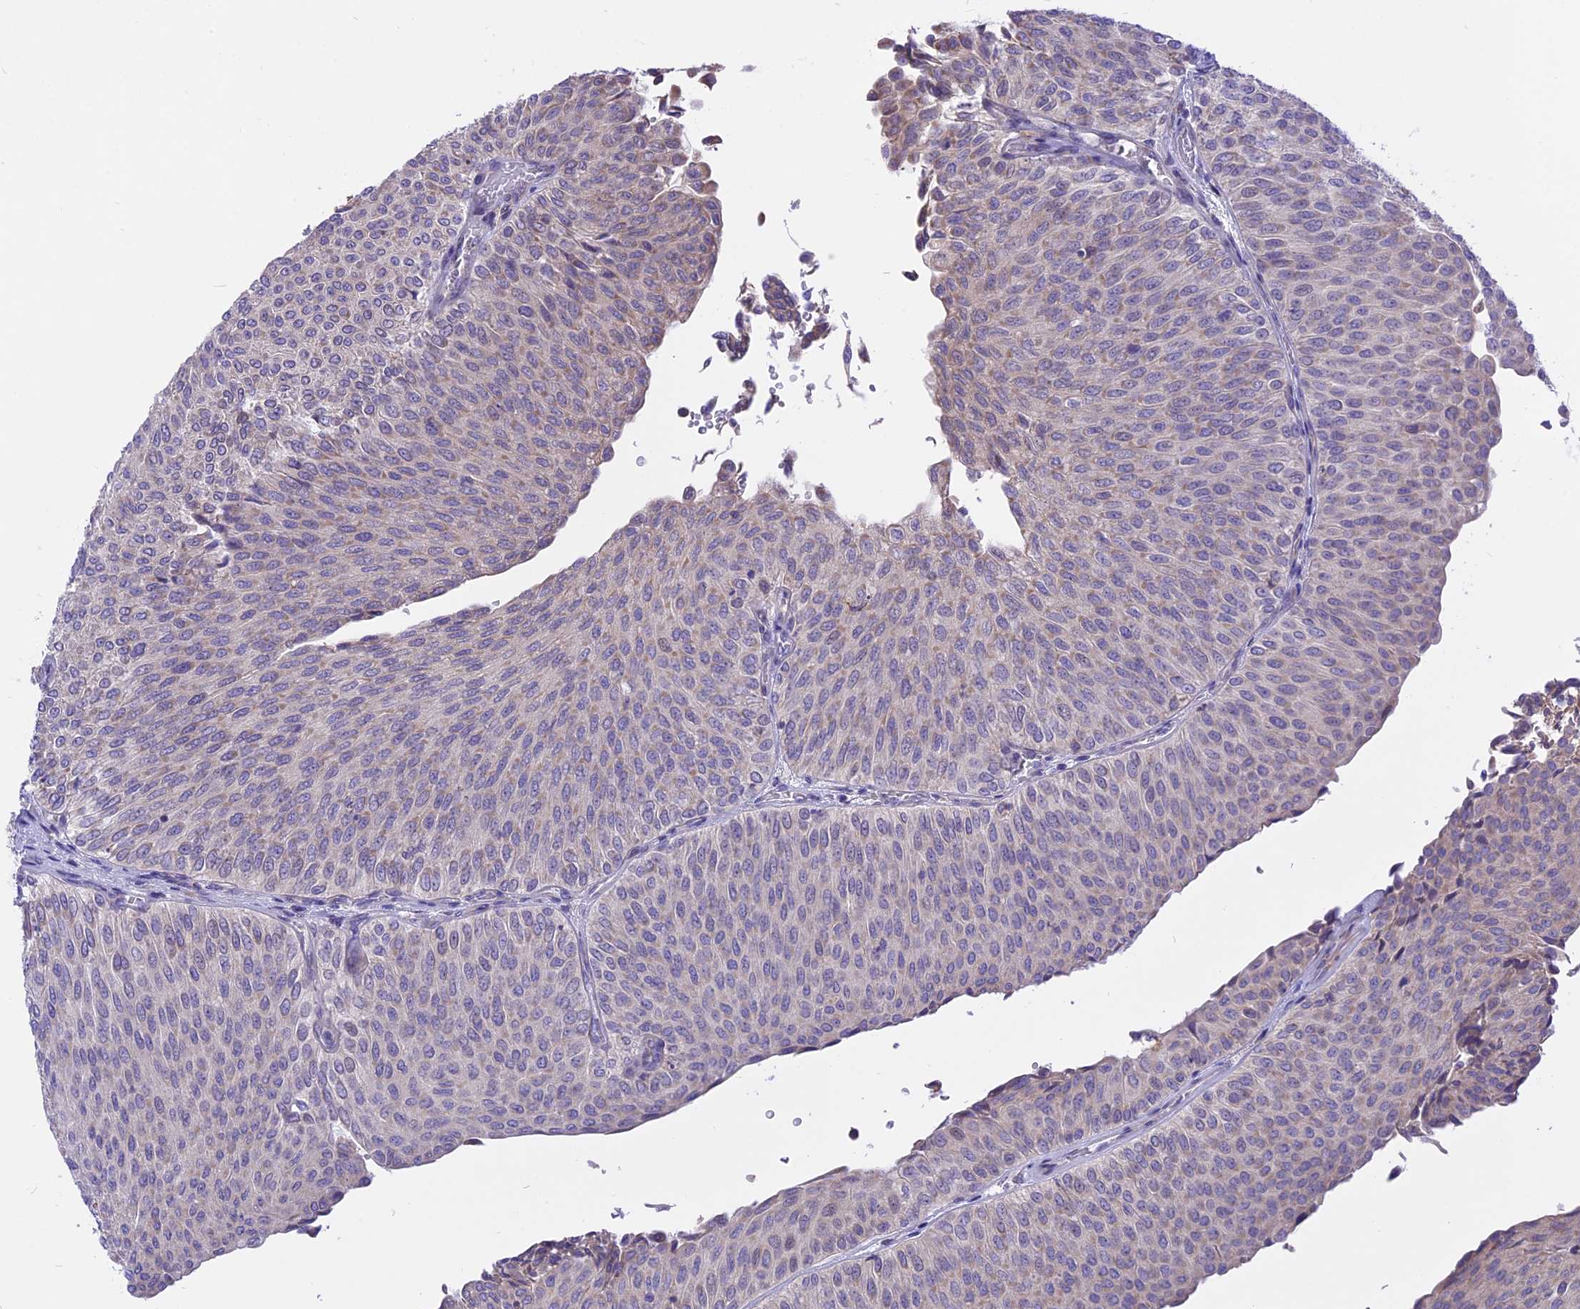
{"staining": {"intensity": "weak", "quantity": "<25%", "location": "cytoplasmic/membranous"}, "tissue": "urothelial cancer", "cell_type": "Tumor cells", "image_type": "cancer", "snomed": [{"axis": "morphology", "description": "Urothelial carcinoma, Low grade"}, {"axis": "topography", "description": "Urinary bladder"}], "caption": "Tumor cells show no significant positivity in urothelial carcinoma (low-grade).", "gene": "ARMCX6", "patient": {"sex": "male", "age": 78}}